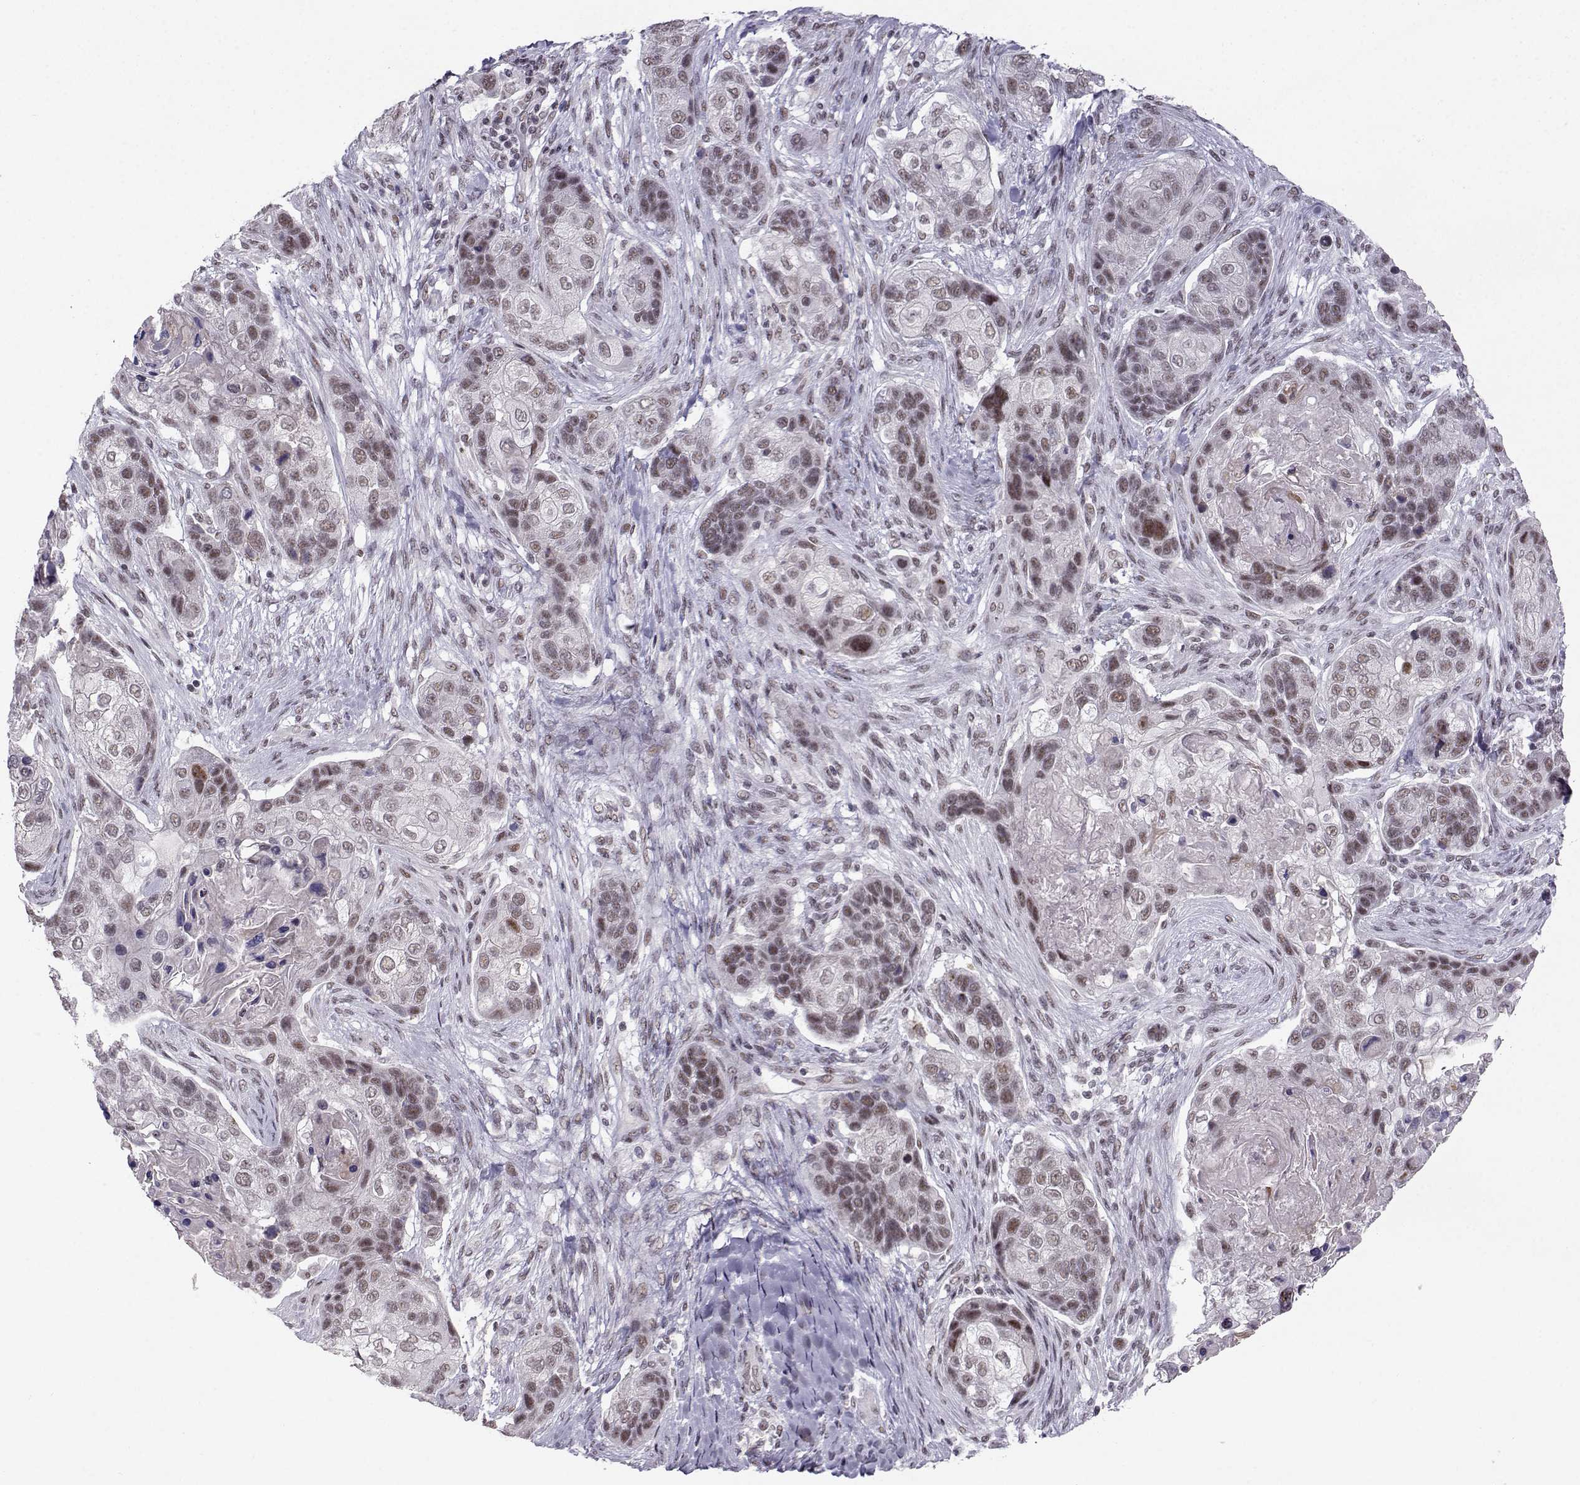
{"staining": {"intensity": "weak", "quantity": ">75%", "location": "nuclear"}, "tissue": "lung cancer", "cell_type": "Tumor cells", "image_type": "cancer", "snomed": [{"axis": "morphology", "description": "Squamous cell carcinoma, NOS"}, {"axis": "topography", "description": "Lung"}], "caption": "This photomicrograph demonstrates IHC staining of lung squamous cell carcinoma, with low weak nuclear expression in approximately >75% of tumor cells.", "gene": "LIN28A", "patient": {"sex": "male", "age": 69}}